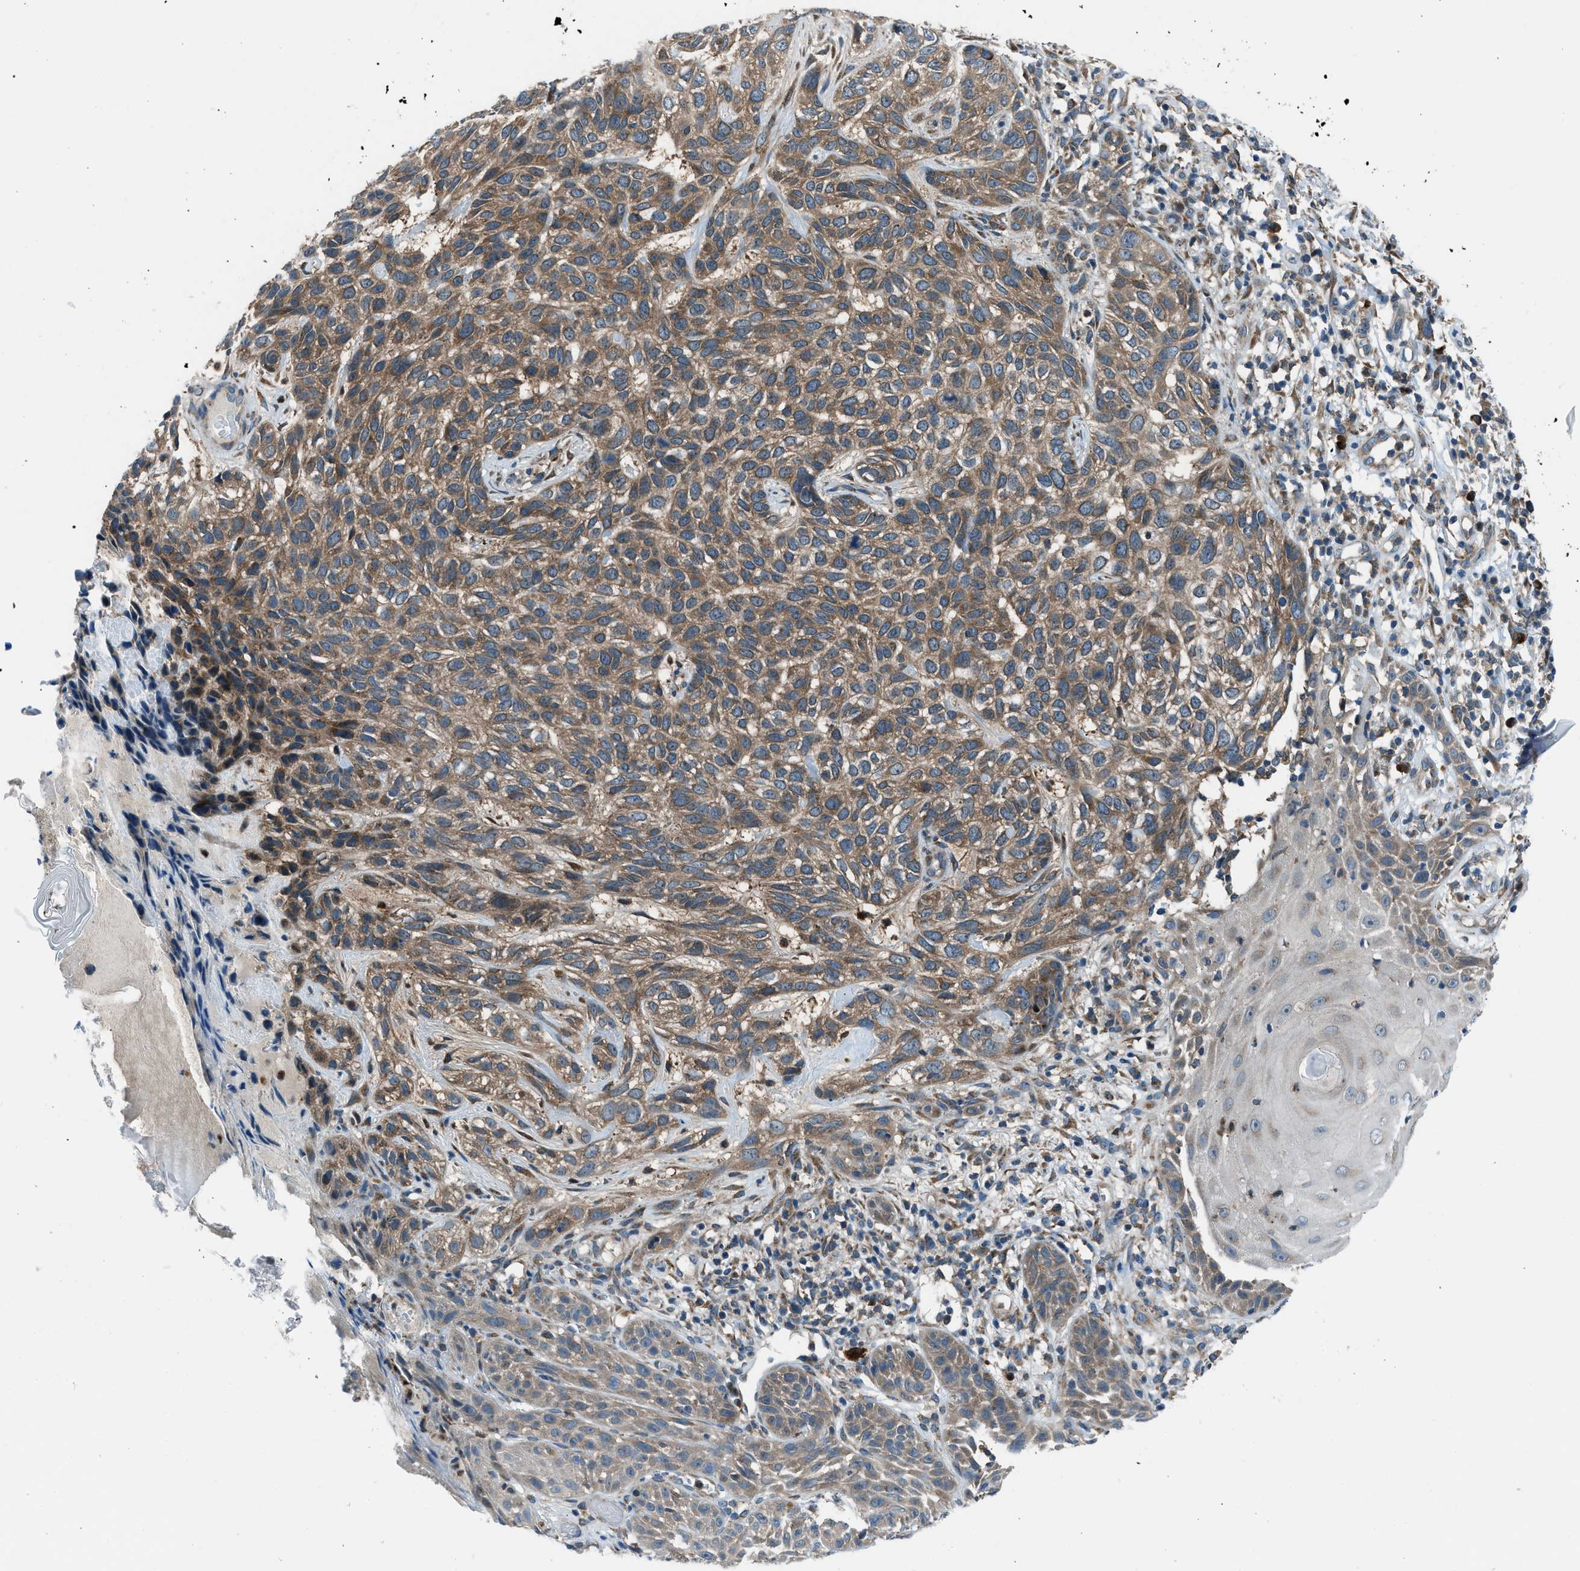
{"staining": {"intensity": "moderate", "quantity": ">75%", "location": "cytoplasmic/membranous"}, "tissue": "skin cancer", "cell_type": "Tumor cells", "image_type": "cancer", "snomed": [{"axis": "morphology", "description": "Normal tissue, NOS"}, {"axis": "morphology", "description": "Basal cell carcinoma"}, {"axis": "topography", "description": "Skin"}], "caption": "Protein expression analysis of skin basal cell carcinoma exhibits moderate cytoplasmic/membranous expression in about >75% of tumor cells.", "gene": "EDARADD", "patient": {"sex": "male", "age": 79}}